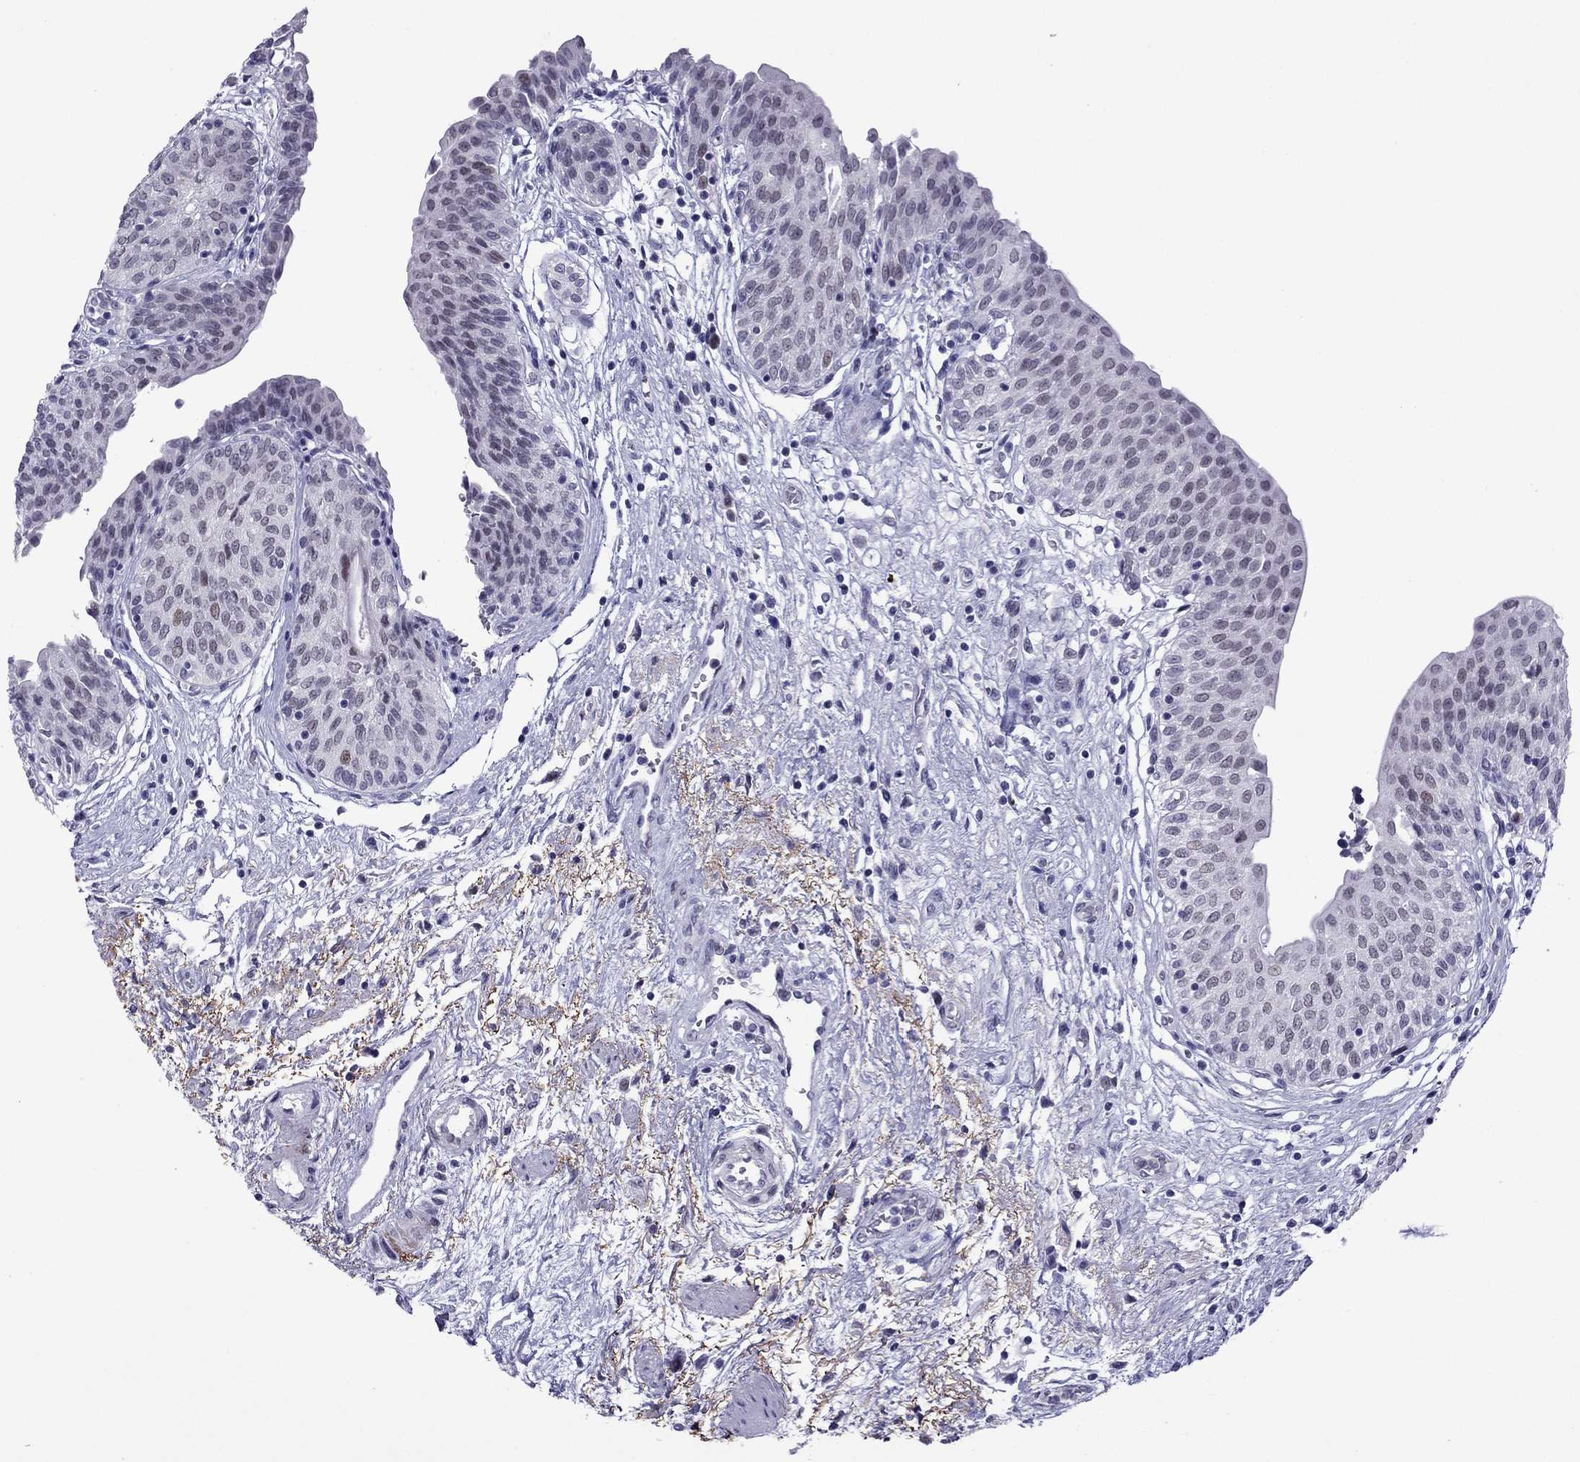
{"staining": {"intensity": "negative", "quantity": "none", "location": "none"}, "tissue": "urinary bladder", "cell_type": "Urothelial cells", "image_type": "normal", "snomed": [{"axis": "morphology", "description": "Normal tissue, NOS"}, {"axis": "morphology", "description": "Neoplasm, malignant, NOS"}, {"axis": "topography", "description": "Urinary bladder"}], "caption": "Urinary bladder stained for a protein using IHC exhibits no staining urothelial cells.", "gene": "MYLK3", "patient": {"sex": "male", "age": 68}}